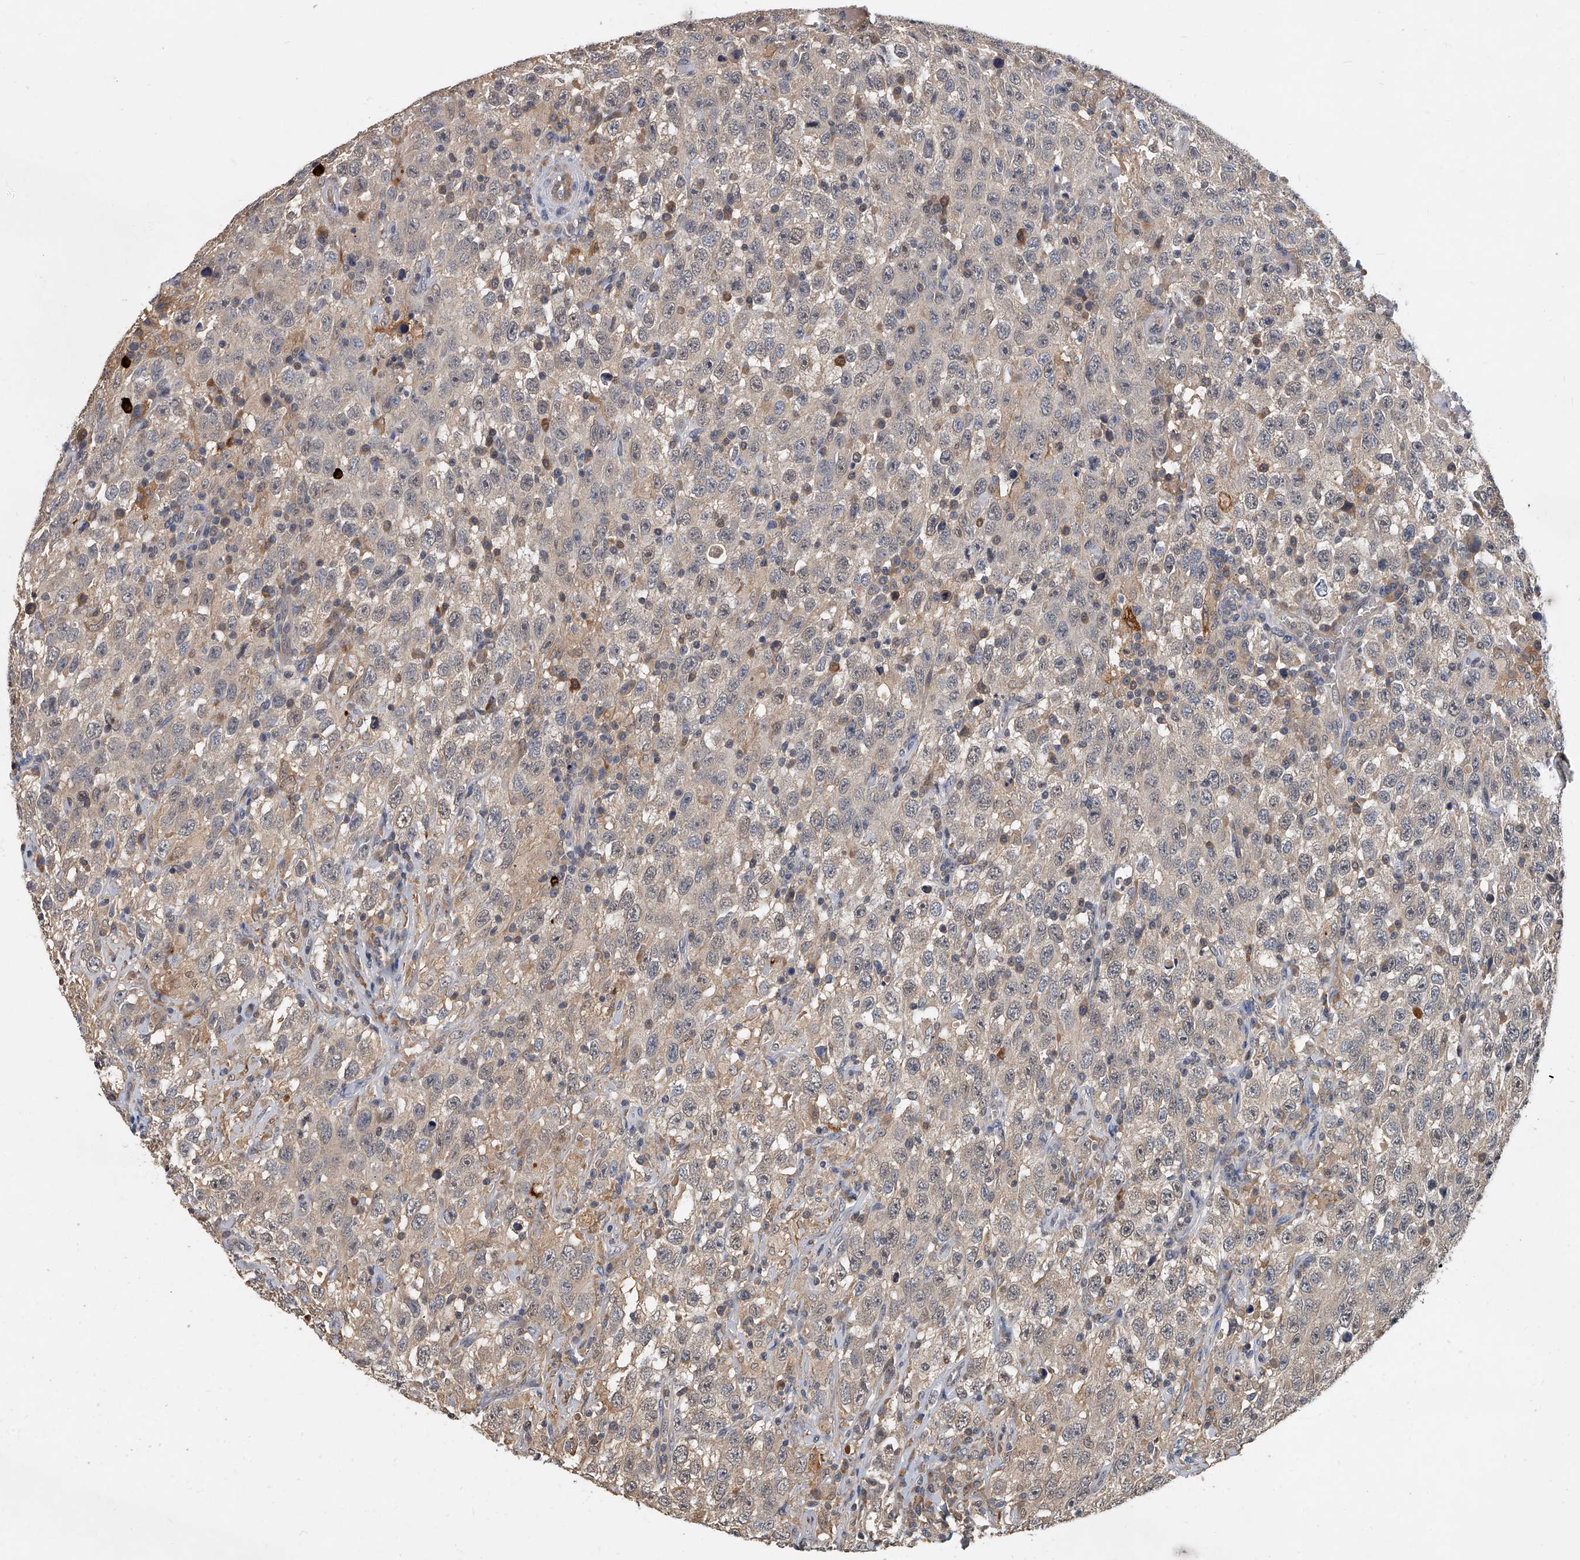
{"staining": {"intensity": "weak", "quantity": "<25%", "location": "cytoplasmic/membranous"}, "tissue": "testis cancer", "cell_type": "Tumor cells", "image_type": "cancer", "snomed": [{"axis": "morphology", "description": "Seminoma, NOS"}, {"axis": "topography", "description": "Testis"}], "caption": "A micrograph of human testis cancer (seminoma) is negative for staining in tumor cells.", "gene": "JAG2", "patient": {"sex": "male", "age": 65}}